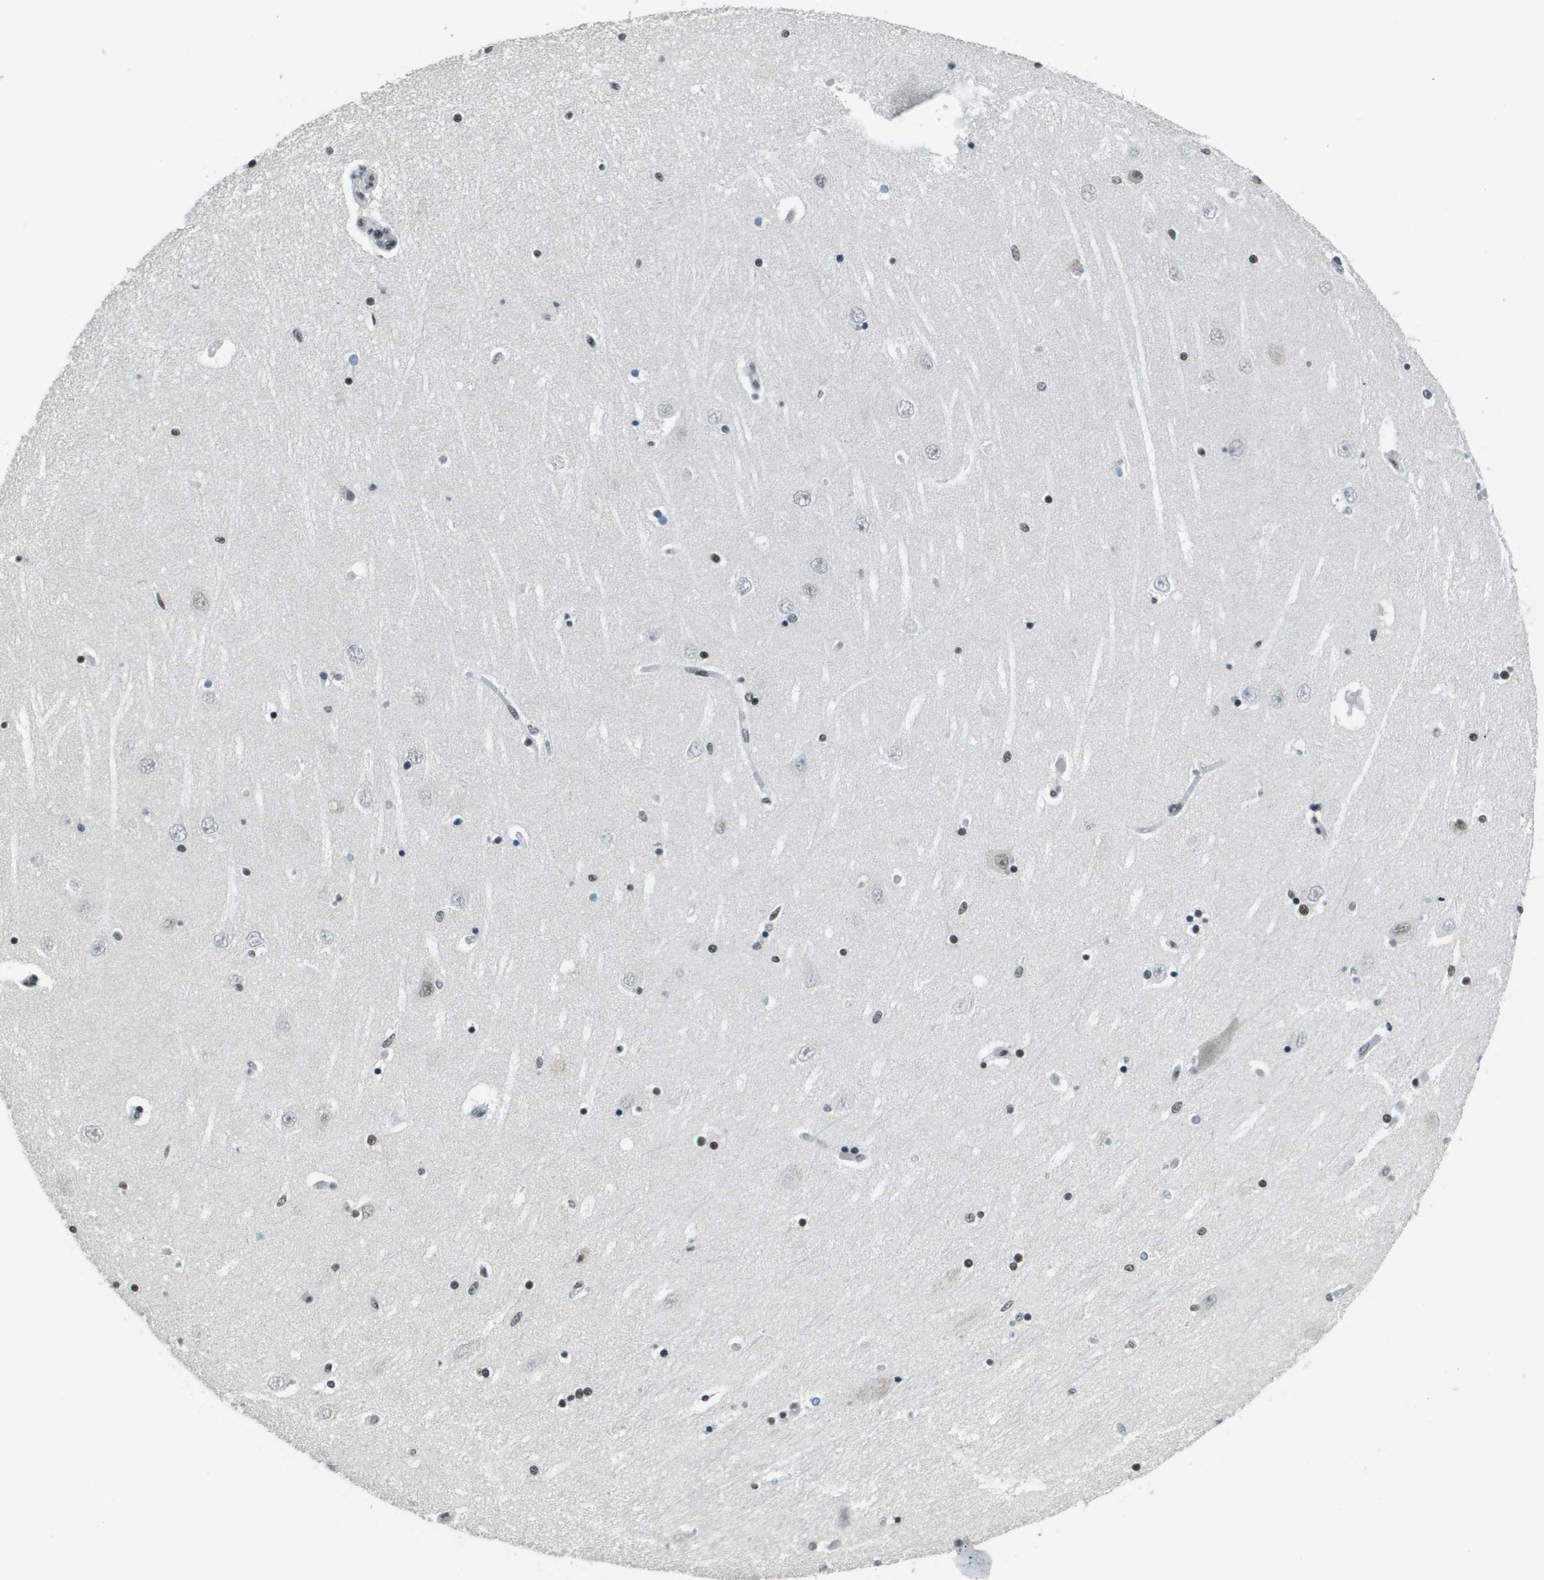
{"staining": {"intensity": "negative", "quantity": "none", "location": "none"}, "tissue": "hippocampus", "cell_type": "Glial cells", "image_type": "normal", "snomed": [{"axis": "morphology", "description": "Normal tissue, NOS"}, {"axis": "topography", "description": "Hippocampus"}], "caption": "A high-resolution histopathology image shows IHC staining of unremarkable hippocampus, which displays no significant positivity in glial cells. (Stains: DAB (3,3'-diaminobenzidine) IHC with hematoxylin counter stain, Microscopy: brightfield microscopy at high magnification).", "gene": "DEPDC1", "patient": {"sex": "female", "age": 54}}